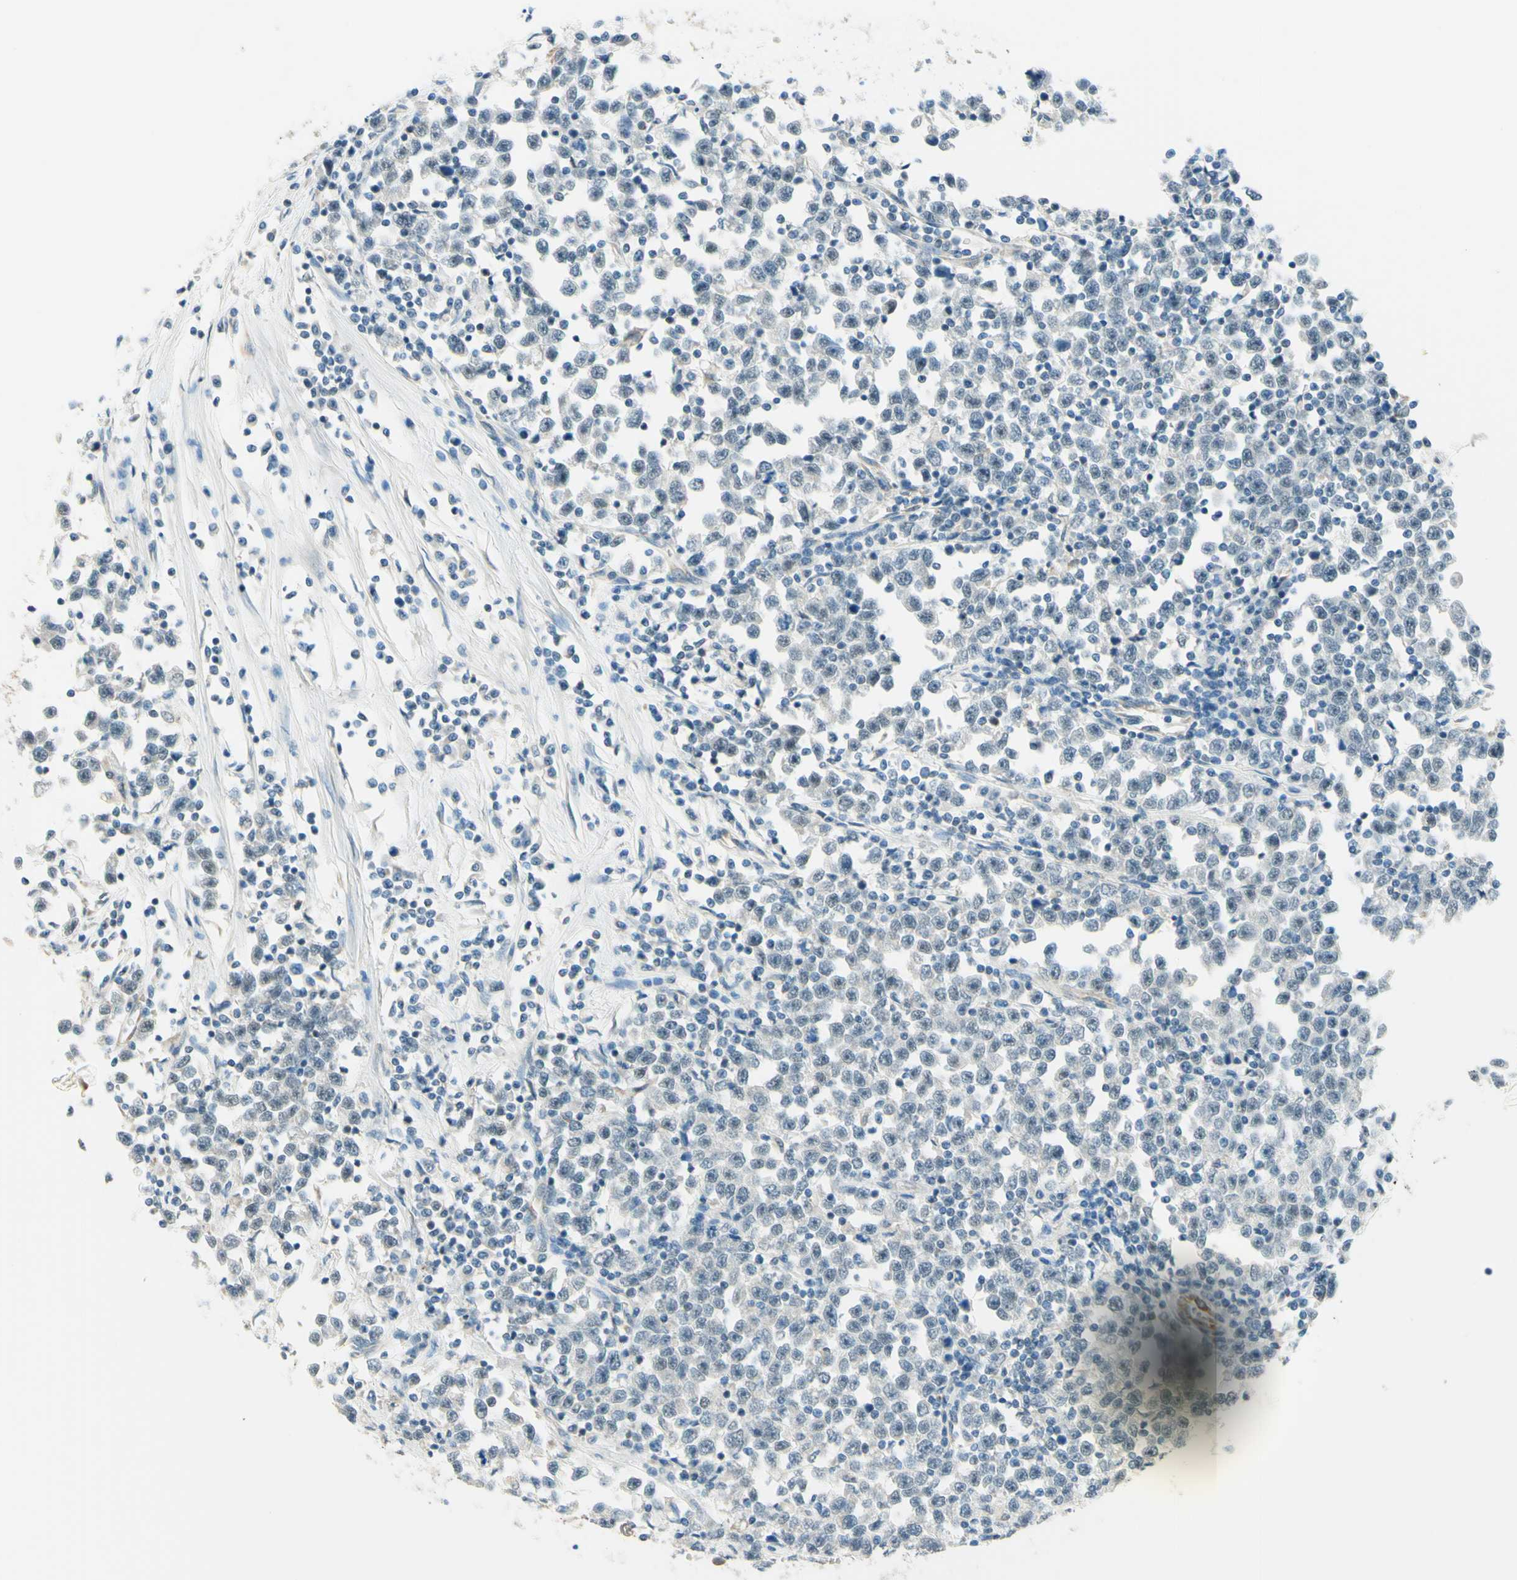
{"staining": {"intensity": "negative", "quantity": "none", "location": "none"}, "tissue": "testis cancer", "cell_type": "Tumor cells", "image_type": "cancer", "snomed": [{"axis": "morphology", "description": "Seminoma, NOS"}, {"axis": "topography", "description": "Testis"}], "caption": "Immunohistochemical staining of human testis seminoma displays no significant staining in tumor cells. (IHC, brightfield microscopy, high magnification).", "gene": "JPH1", "patient": {"sex": "male", "age": 43}}